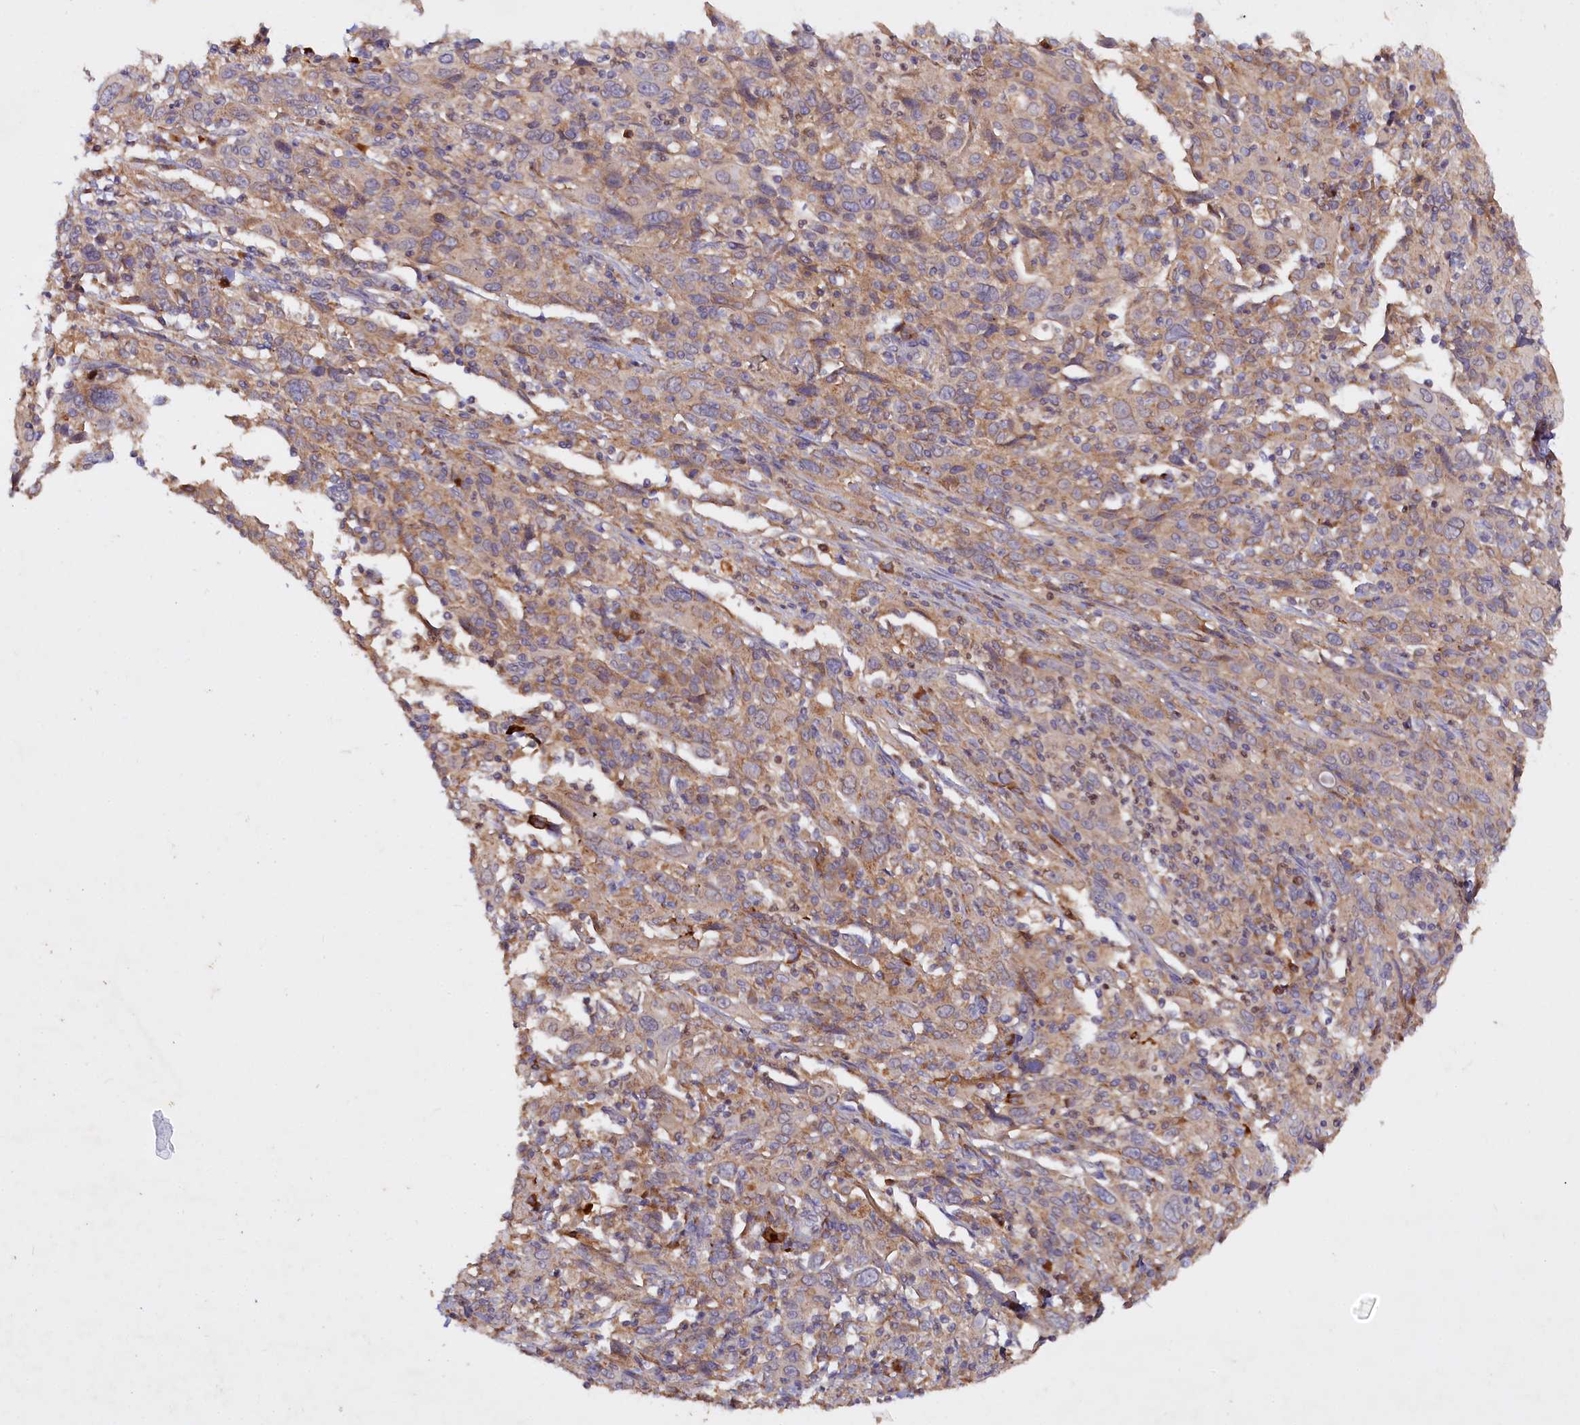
{"staining": {"intensity": "weak", "quantity": ">75%", "location": "cytoplasmic/membranous"}, "tissue": "cervical cancer", "cell_type": "Tumor cells", "image_type": "cancer", "snomed": [{"axis": "morphology", "description": "Squamous cell carcinoma, NOS"}, {"axis": "topography", "description": "Cervix"}], "caption": "IHC histopathology image of human cervical squamous cell carcinoma stained for a protein (brown), which reveals low levels of weak cytoplasmic/membranous positivity in approximately >75% of tumor cells.", "gene": "ETFBKMT", "patient": {"sex": "female", "age": 46}}